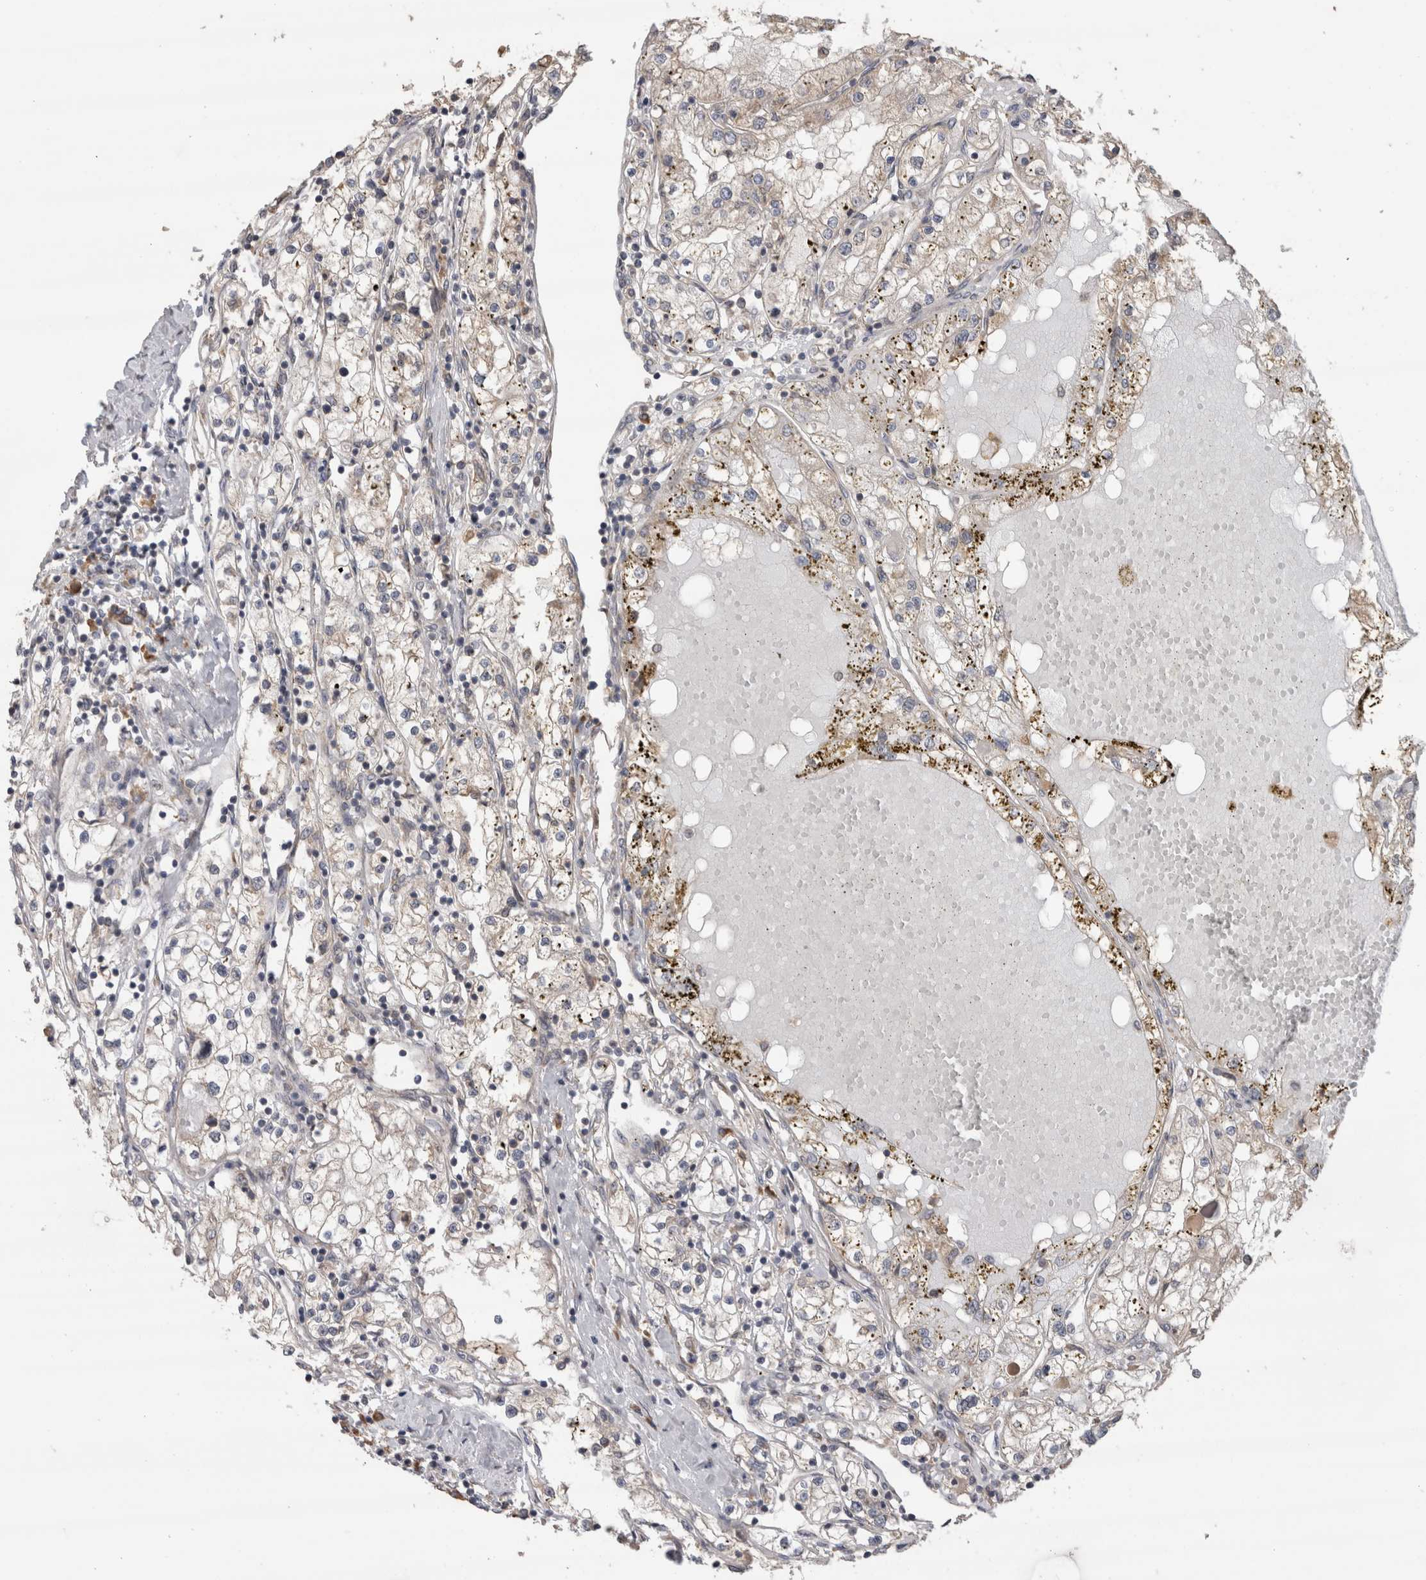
{"staining": {"intensity": "moderate", "quantity": "<25%", "location": "cytoplasmic/membranous"}, "tissue": "renal cancer", "cell_type": "Tumor cells", "image_type": "cancer", "snomed": [{"axis": "morphology", "description": "Adenocarcinoma, NOS"}, {"axis": "topography", "description": "Kidney"}], "caption": "A brown stain highlights moderate cytoplasmic/membranous expression of a protein in renal cancer tumor cells. (DAB (3,3'-diaminobenzidine) = brown stain, brightfield microscopy at high magnification).", "gene": "TBCE", "patient": {"sex": "male", "age": 68}}